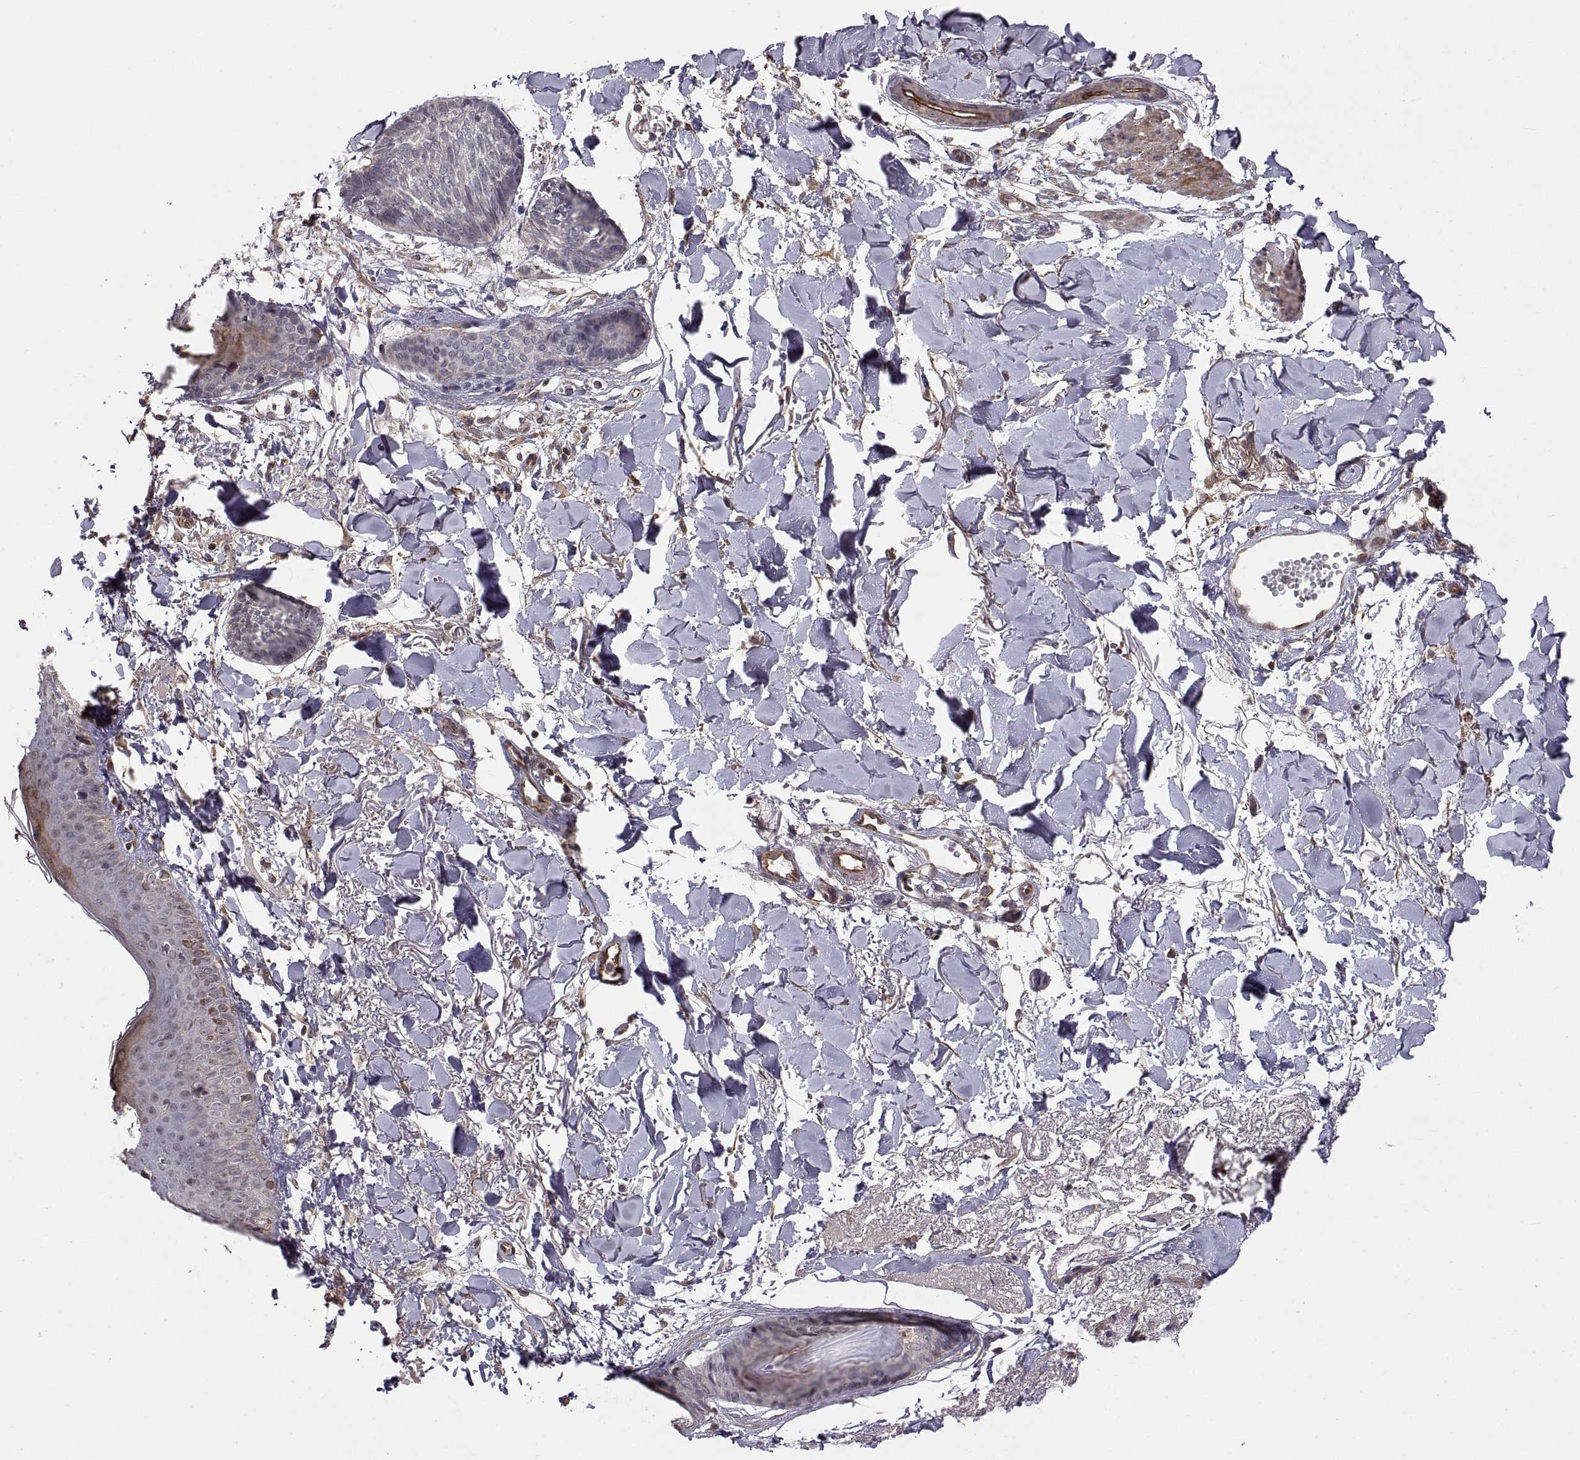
{"staining": {"intensity": "moderate", "quantity": "<25%", "location": "cytoplasmic/membranous"}, "tissue": "skin cancer", "cell_type": "Tumor cells", "image_type": "cancer", "snomed": [{"axis": "morphology", "description": "Normal tissue, NOS"}, {"axis": "morphology", "description": "Basal cell carcinoma"}, {"axis": "topography", "description": "Skin"}], "caption": "A low amount of moderate cytoplasmic/membranous expression is identified in about <25% of tumor cells in basal cell carcinoma (skin) tissue. The staining was performed using DAB (3,3'-diaminobenzidine) to visualize the protein expression in brown, while the nuclei were stained in blue with hematoxylin (Magnification: 20x).", "gene": "ABL2", "patient": {"sex": "male", "age": 84}}